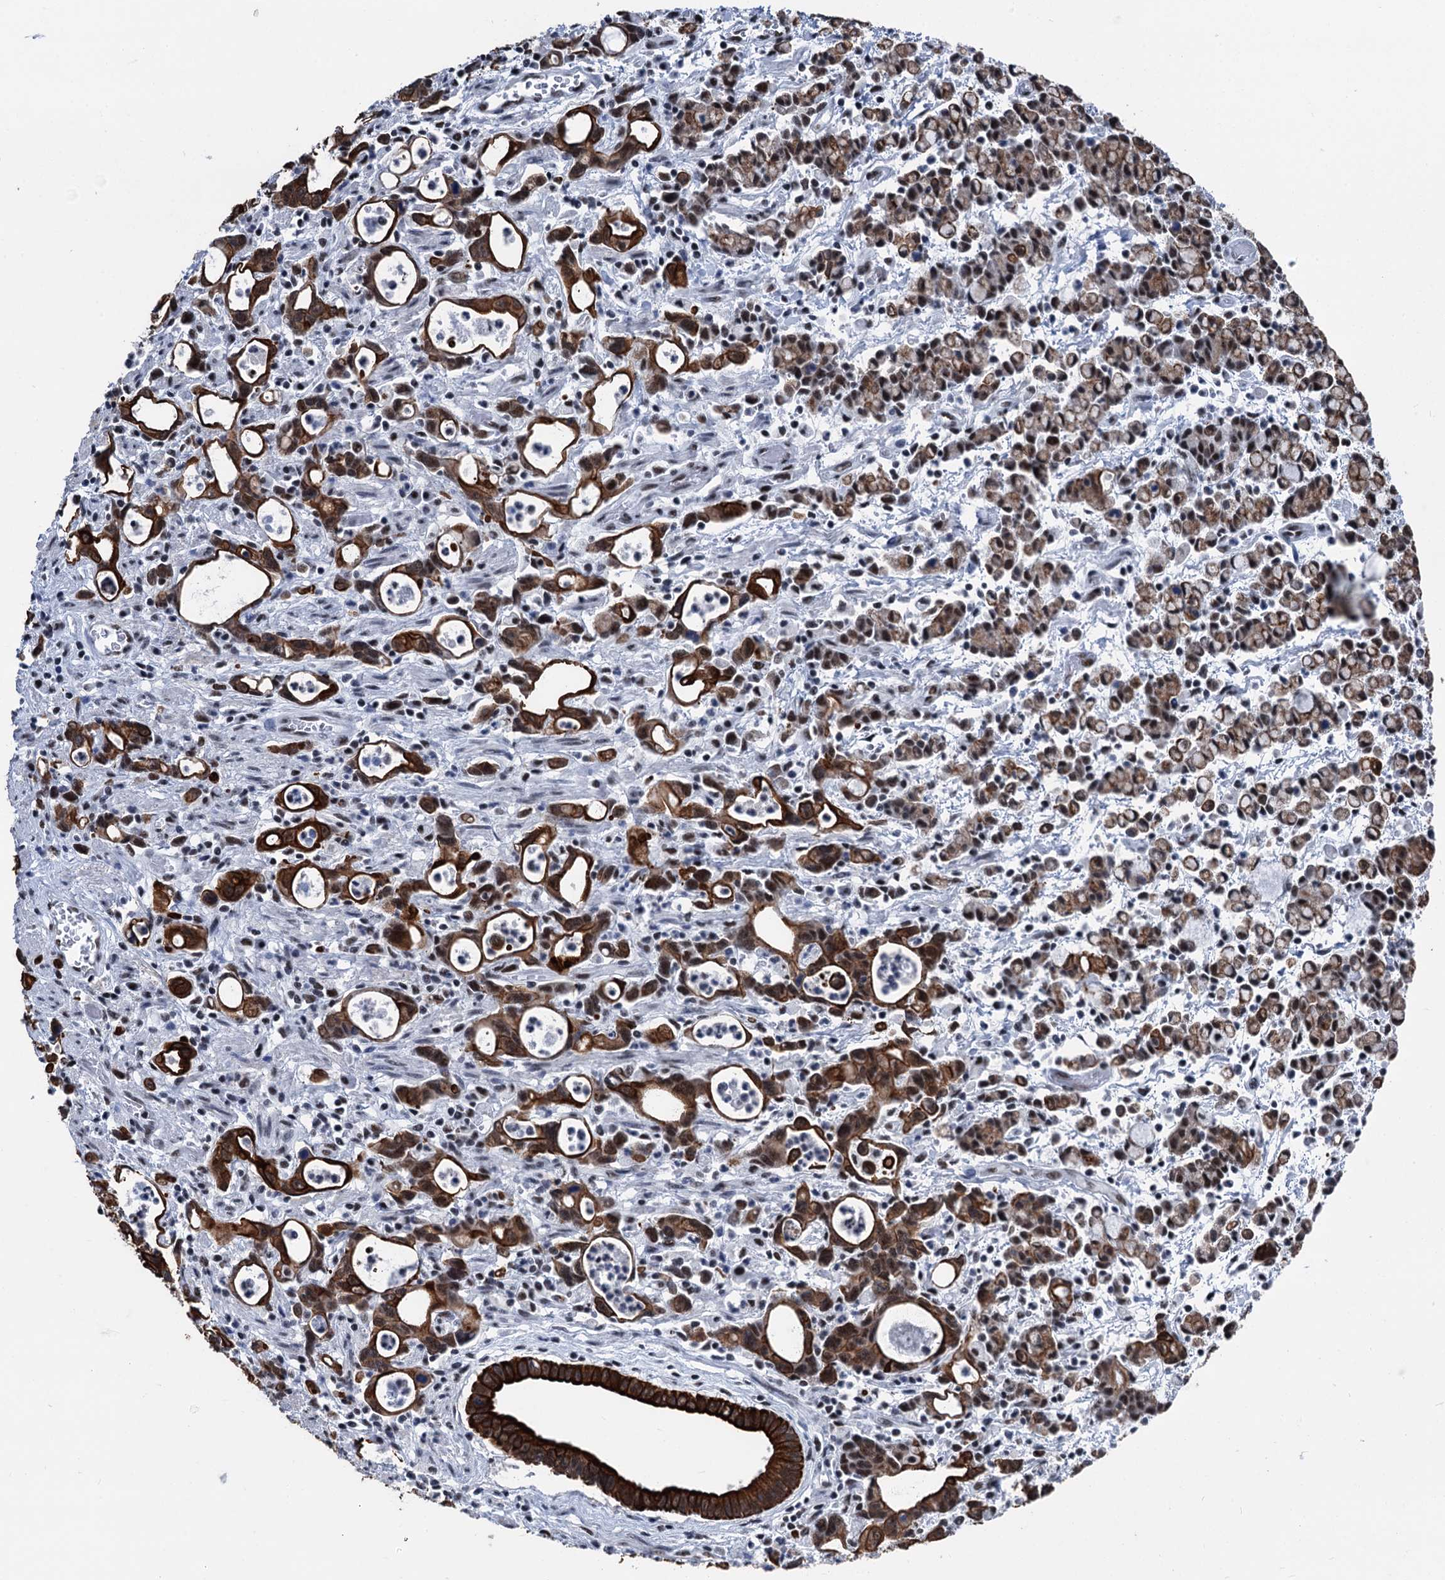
{"staining": {"intensity": "strong", "quantity": ">75%", "location": "cytoplasmic/membranous,nuclear"}, "tissue": "stomach cancer", "cell_type": "Tumor cells", "image_type": "cancer", "snomed": [{"axis": "morphology", "description": "Adenocarcinoma, NOS"}, {"axis": "topography", "description": "Stomach, lower"}], "caption": "Immunohistochemistry (DAB (3,3'-diaminobenzidine)) staining of stomach adenocarcinoma displays strong cytoplasmic/membranous and nuclear protein positivity in approximately >75% of tumor cells.", "gene": "DDX23", "patient": {"sex": "female", "age": 43}}